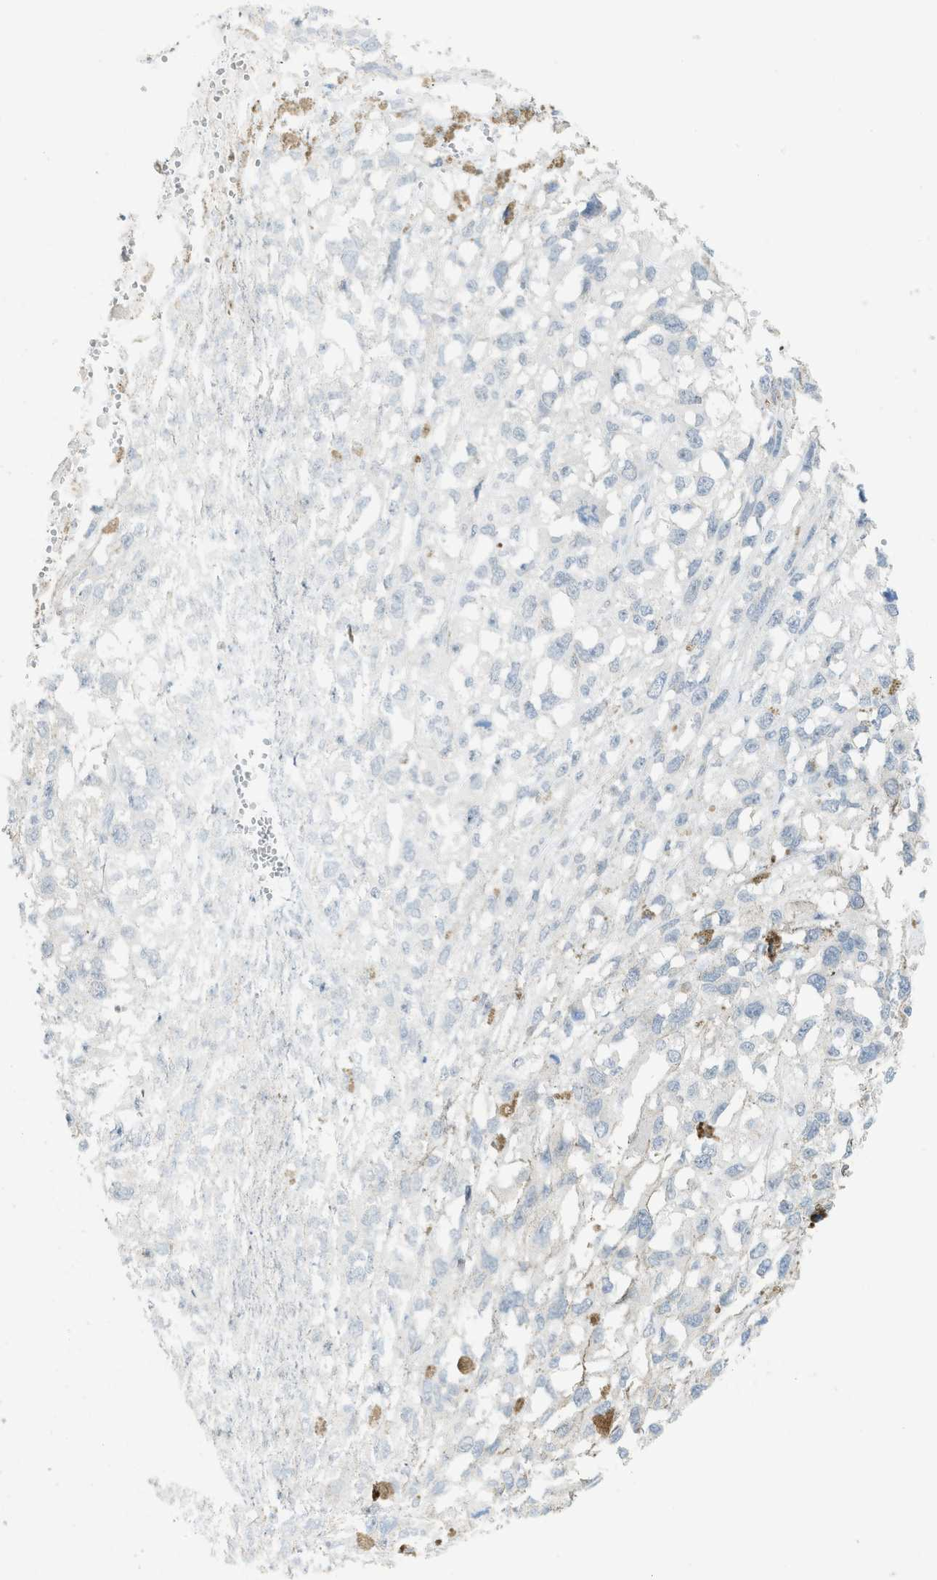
{"staining": {"intensity": "negative", "quantity": "none", "location": "none"}, "tissue": "melanoma", "cell_type": "Tumor cells", "image_type": "cancer", "snomed": [{"axis": "morphology", "description": "Malignant melanoma, Metastatic site"}, {"axis": "topography", "description": "Lymph node"}], "caption": "Immunohistochemistry (IHC) of human melanoma reveals no staining in tumor cells.", "gene": "TXNDC2", "patient": {"sex": "male", "age": 59}}